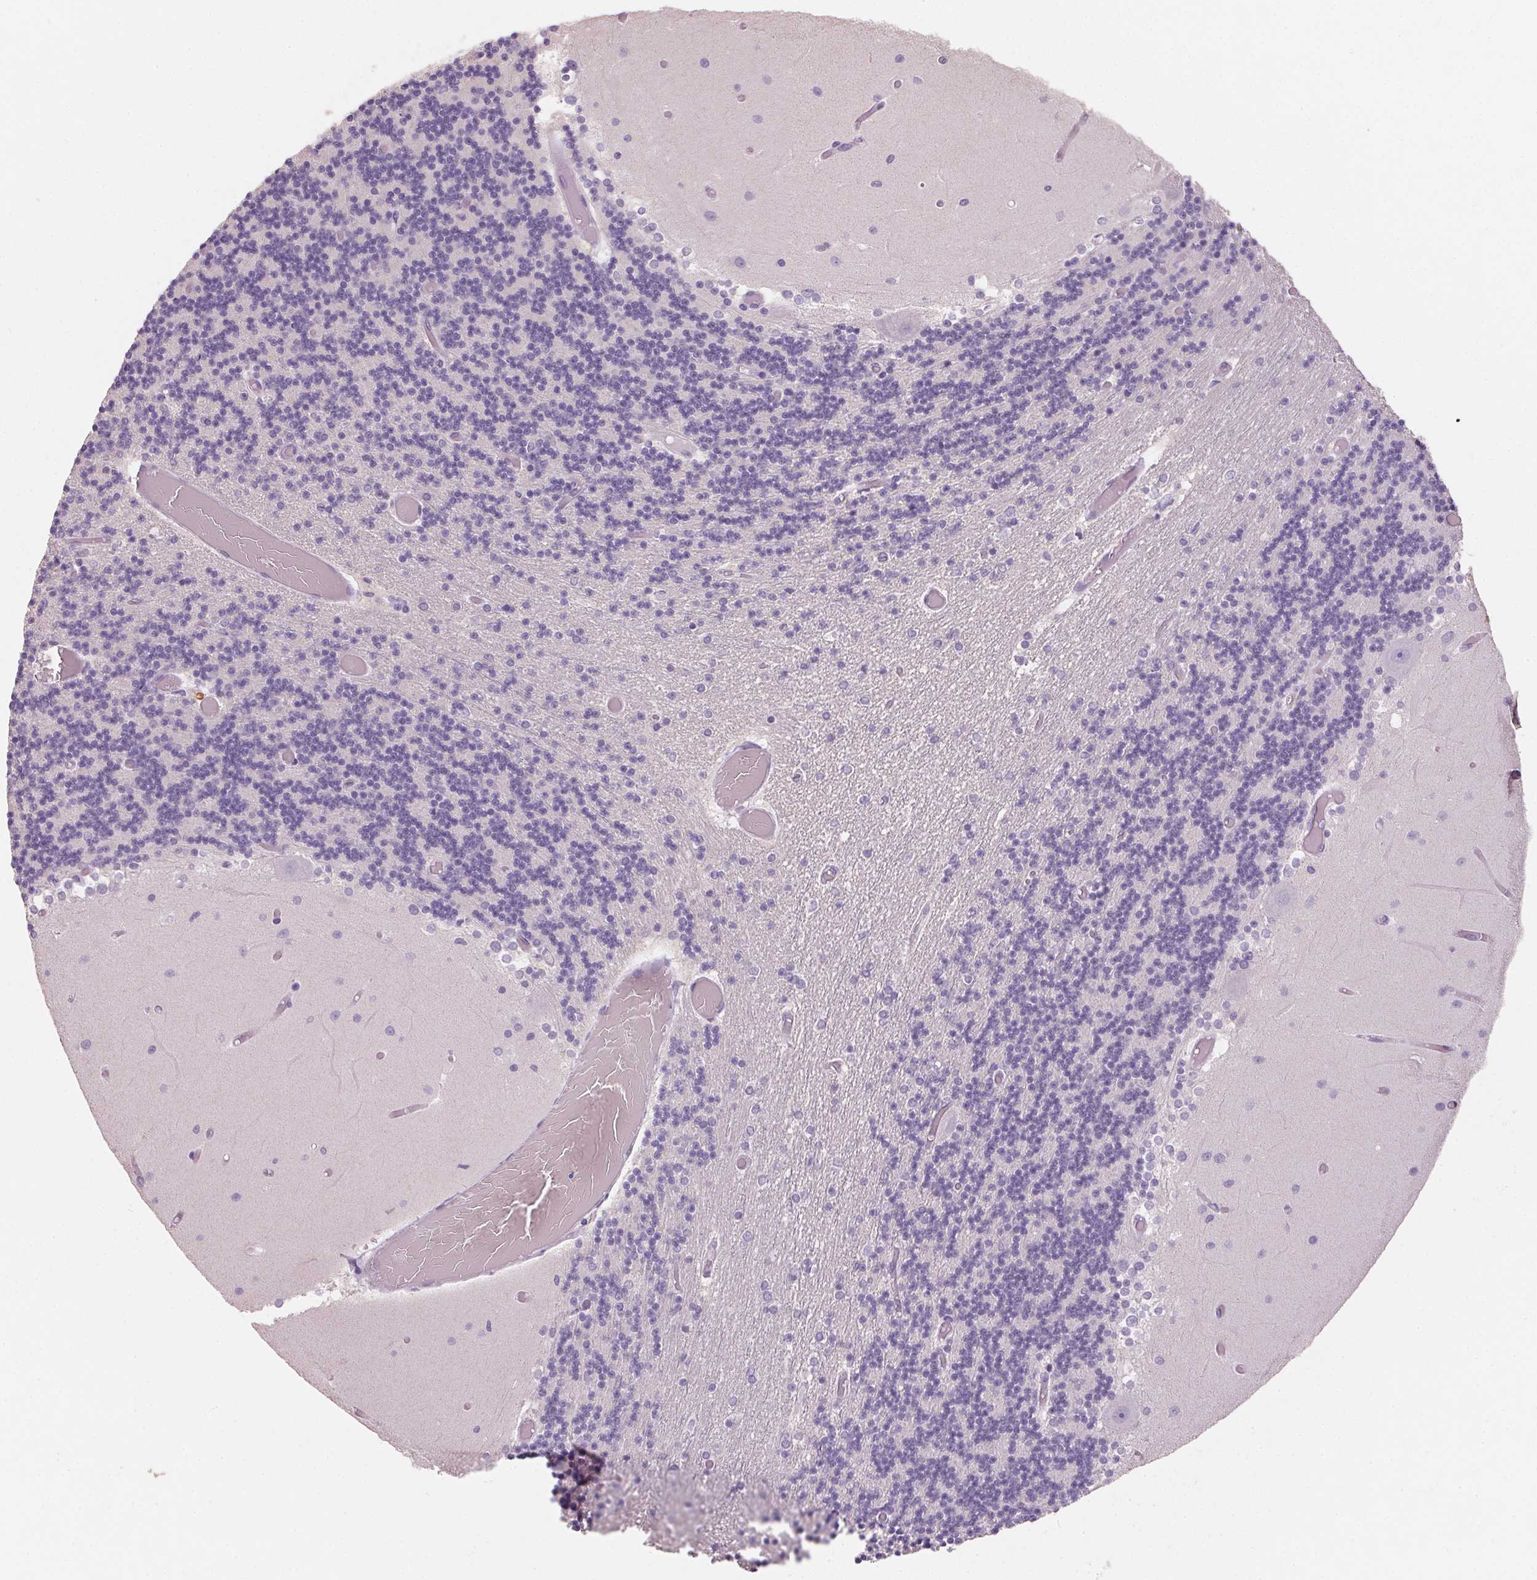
{"staining": {"intensity": "negative", "quantity": "none", "location": "none"}, "tissue": "cerebellum", "cell_type": "Cells in granular layer", "image_type": "normal", "snomed": [{"axis": "morphology", "description": "Normal tissue, NOS"}, {"axis": "topography", "description": "Cerebellum"}], "caption": "Immunohistochemistry (IHC) image of normal human cerebellum stained for a protein (brown), which displays no expression in cells in granular layer.", "gene": "HSD17B1", "patient": {"sex": "female", "age": 28}}